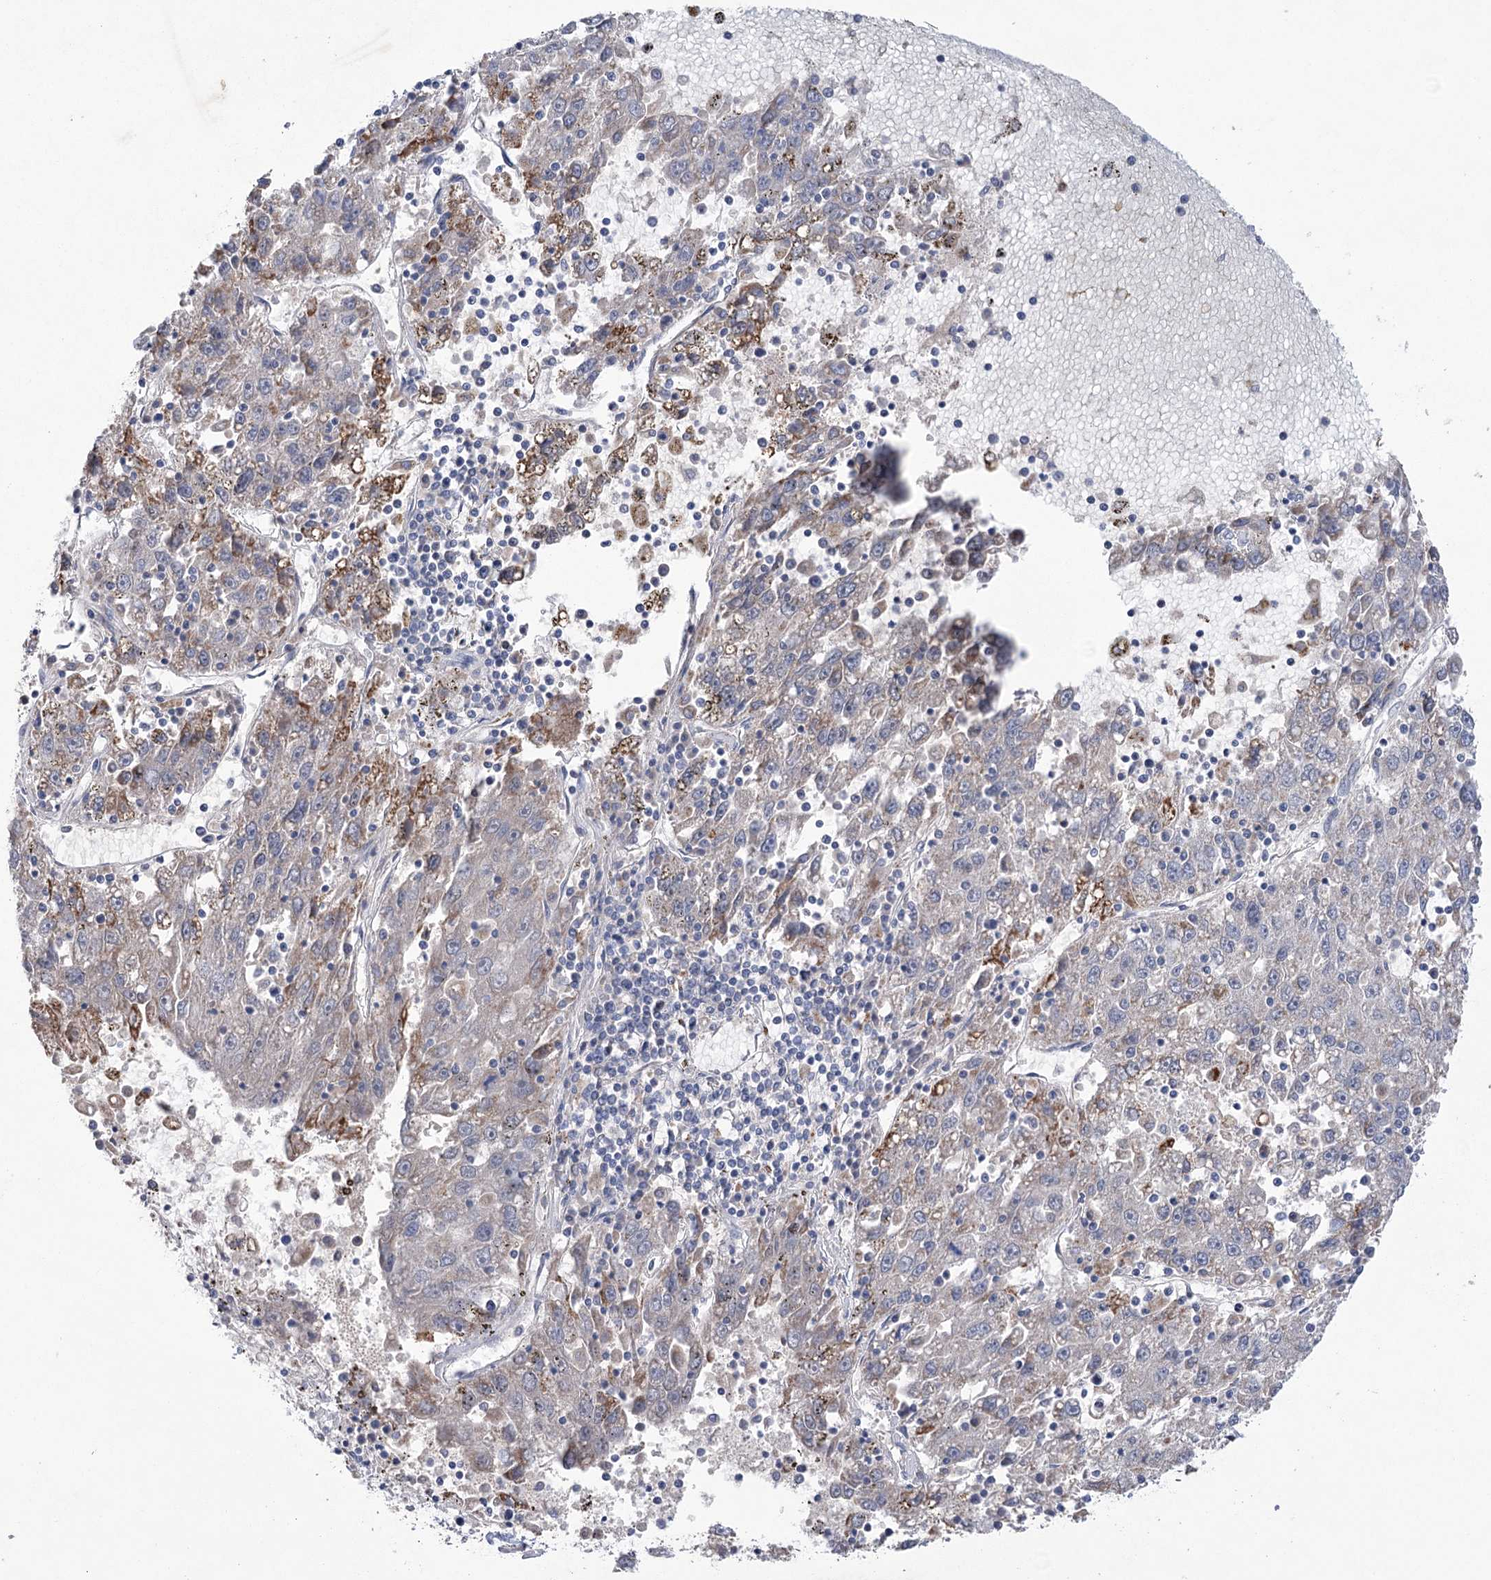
{"staining": {"intensity": "moderate", "quantity": "<25%", "location": "cytoplasmic/membranous"}, "tissue": "liver cancer", "cell_type": "Tumor cells", "image_type": "cancer", "snomed": [{"axis": "morphology", "description": "Carcinoma, Hepatocellular, NOS"}, {"axis": "topography", "description": "Liver"}], "caption": "Immunohistochemistry (IHC) histopathology image of neoplastic tissue: liver hepatocellular carcinoma stained using immunohistochemistry (IHC) demonstrates low levels of moderate protein expression localized specifically in the cytoplasmic/membranous of tumor cells, appearing as a cytoplasmic/membranous brown color.", "gene": "MTCH2", "patient": {"sex": "male", "age": 49}}